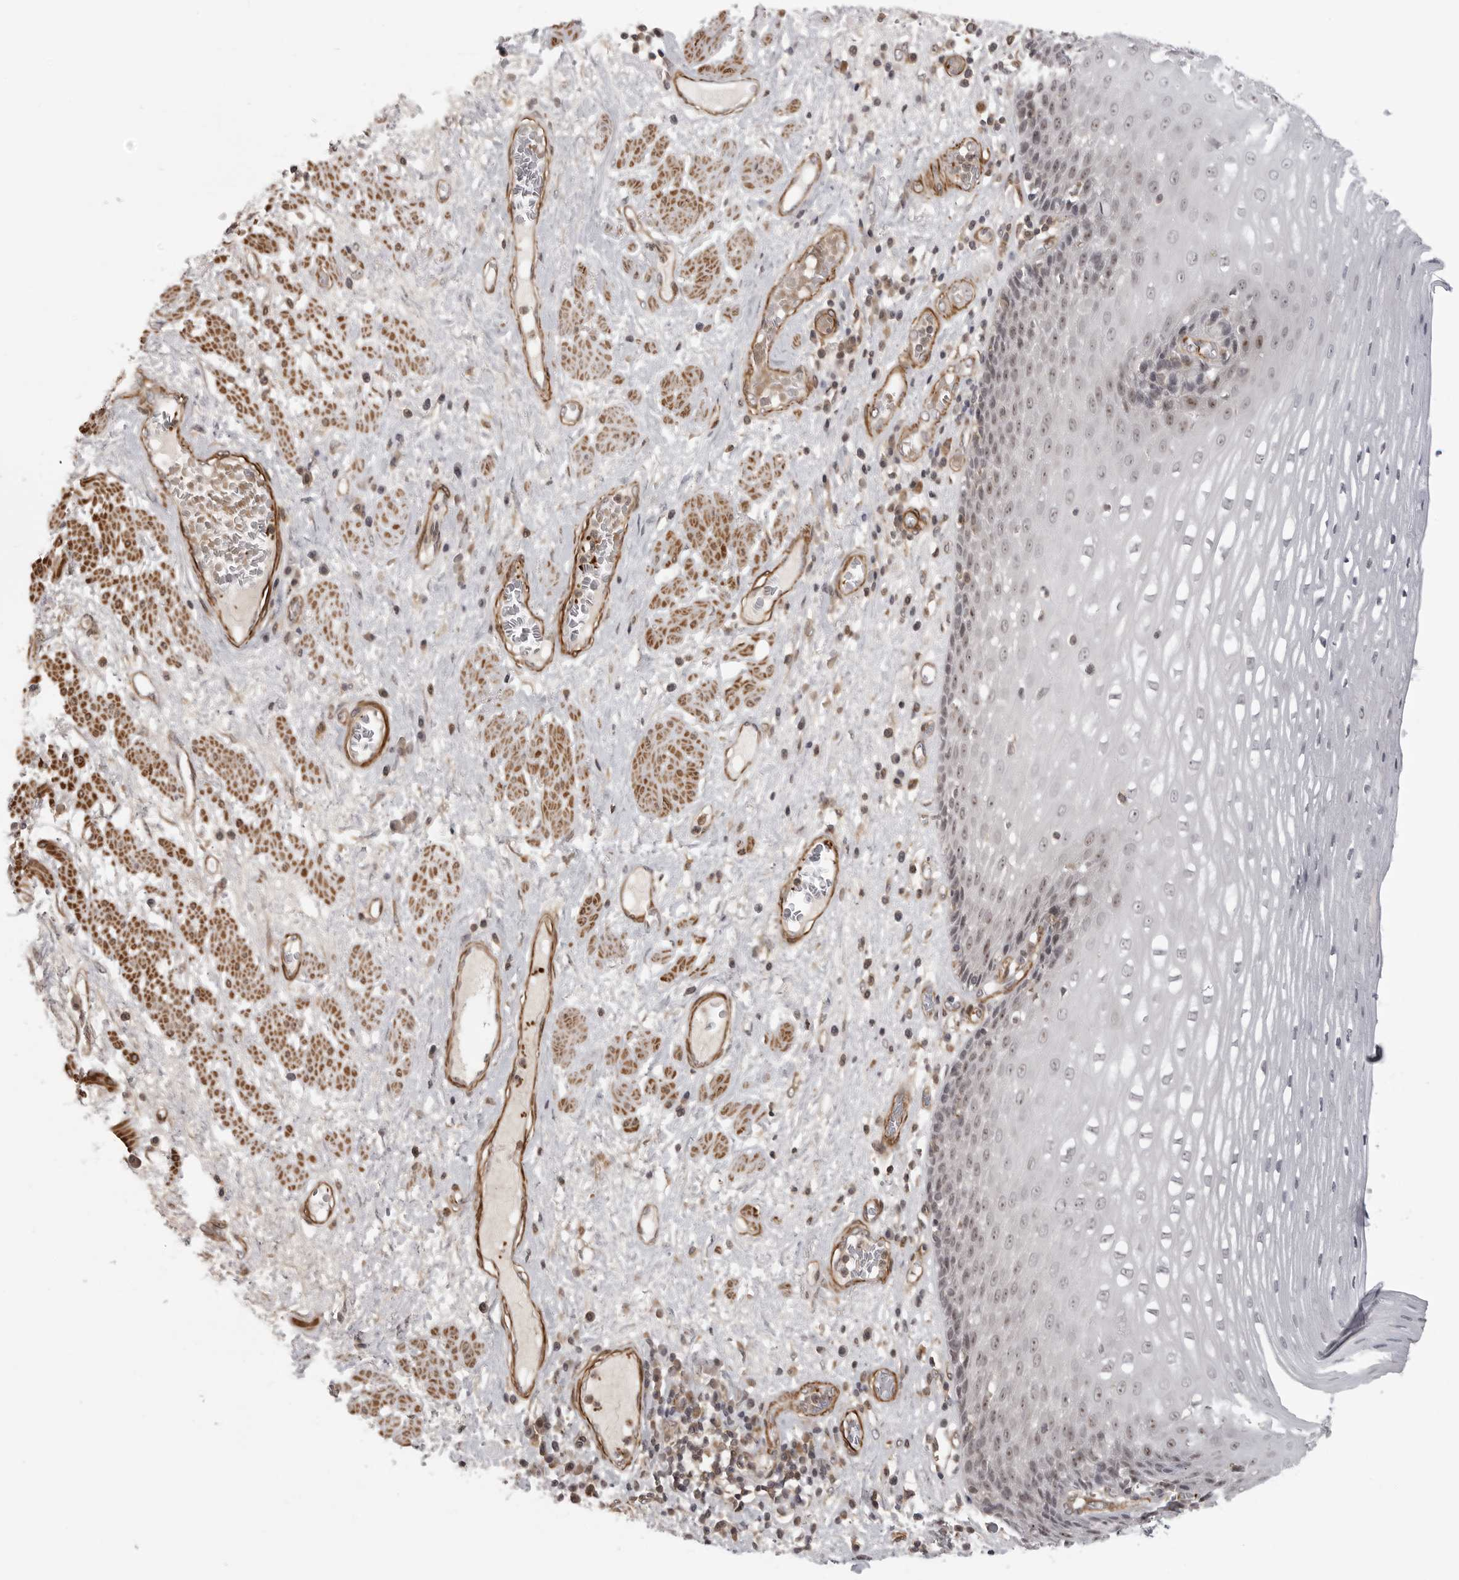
{"staining": {"intensity": "moderate", "quantity": "<25%", "location": "nuclear"}, "tissue": "esophagus", "cell_type": "Squamous epithelial cells", "image_type": "normal", "snomed": [{"axis": "morphology", "description": "Normal tissue, NOS"}, {"axis": "morphology", "description": "Adenocarcinoma, NOS"}, {"axis": "topography", "description": "Esophagus"}], "caption": "High-power microscopy captured an immunohistochemistry (IHC) micrograph of normal esophagus, revealing moderate nuclear expression in about <25% of squamous epithelial cells.", "gene": "TUT4", "patient": {"sex": "male", "age": 62}}